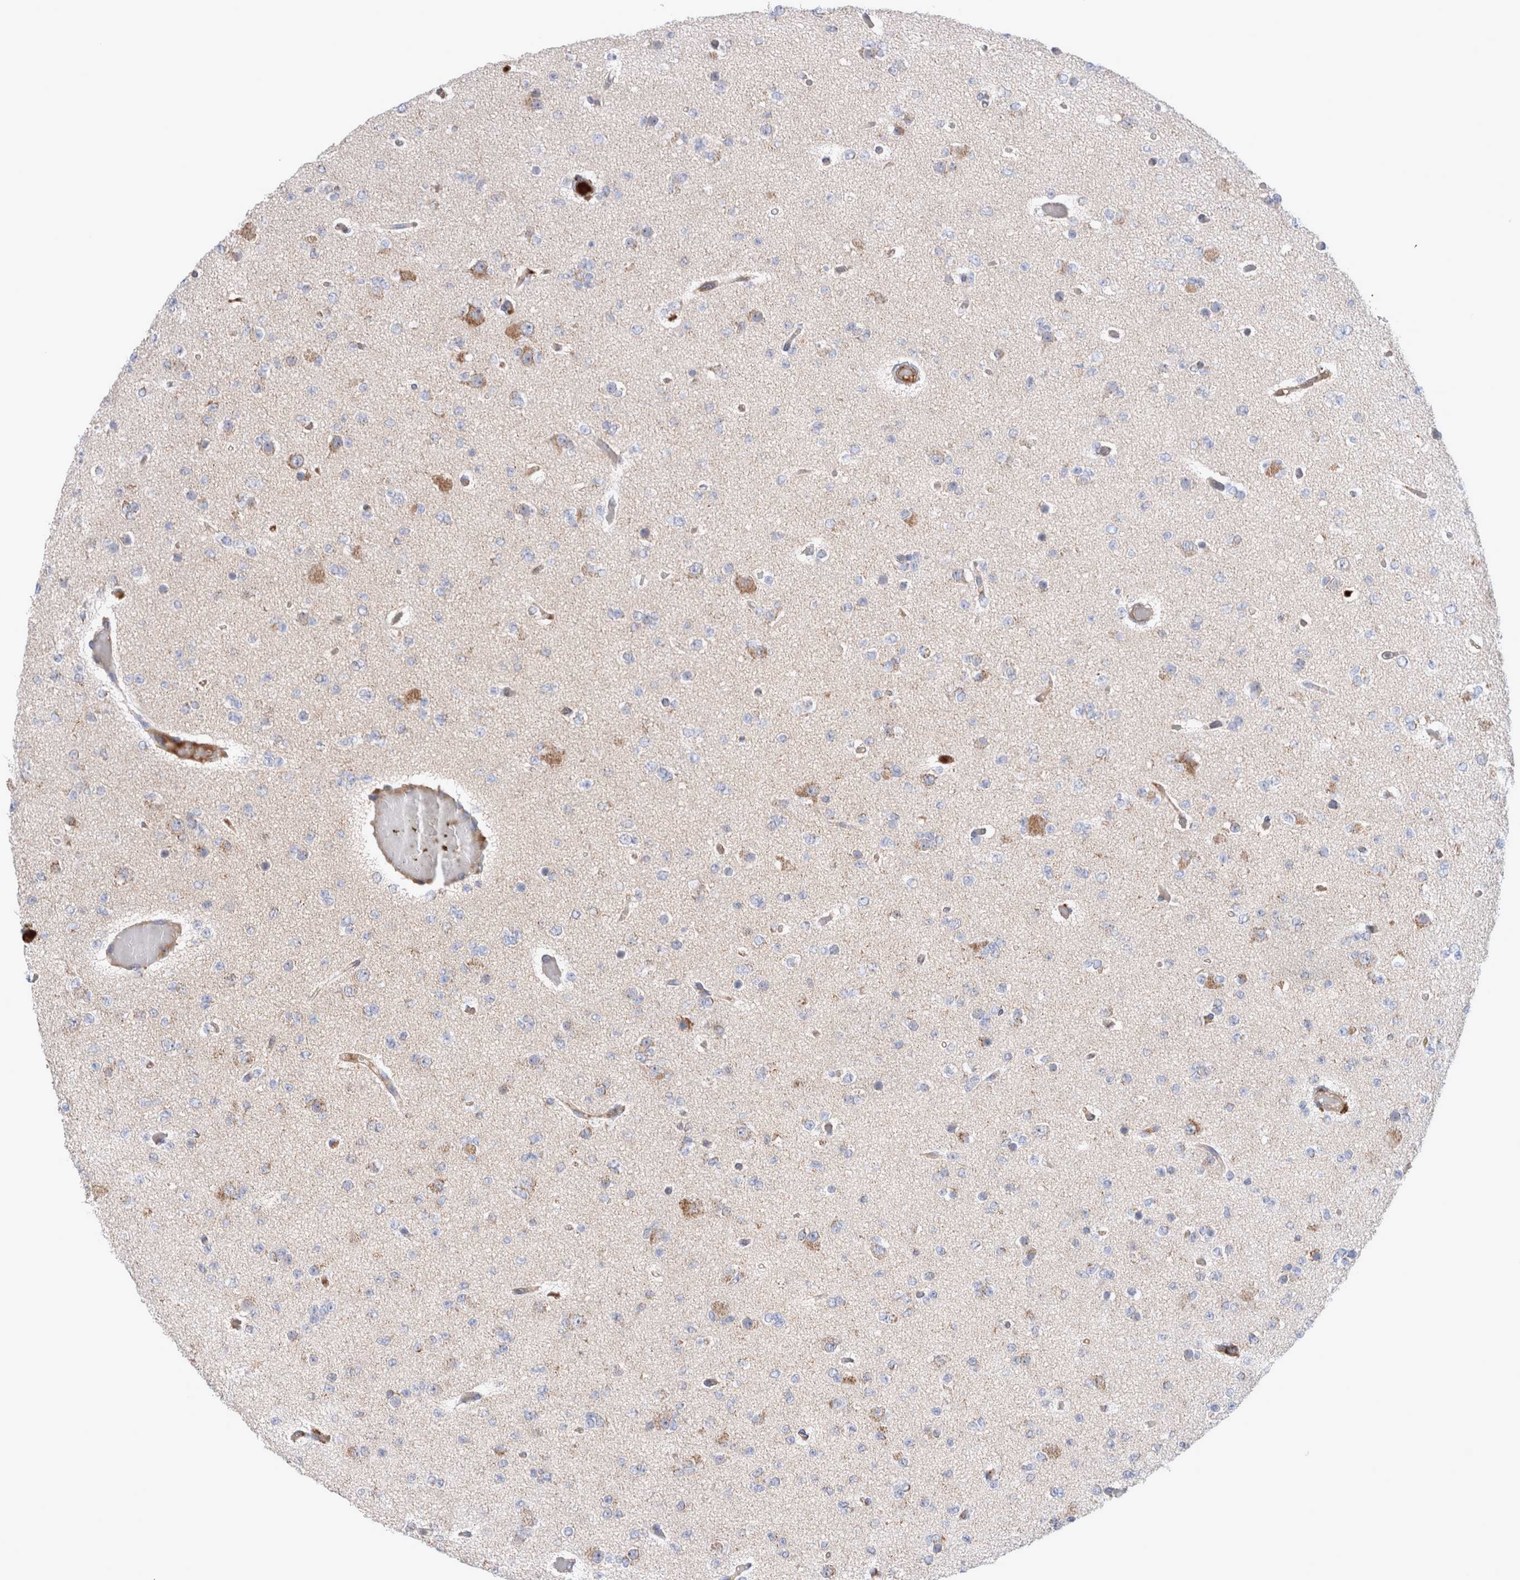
{"staining": {"intensity": "weak", "quantity": "<25%", "location": "cytoplasmic/membranous"}, "tissue": "glioma", "cell_type": "Tumor cells", "image_type": "cancer", "snomed": [{"axis": "morphology", "description": "Glioma, malignant, Low grade"}, {"axis": "topography", "description": "Brain"}], "caption": "Tumor cells show no significant protein expression in malignant glioma (low-grade). (DAB immunohistochemistry with hematoxylin counter stain).", "gene": "MRPS28", "patient": {"sex": "female", "age": 22}}